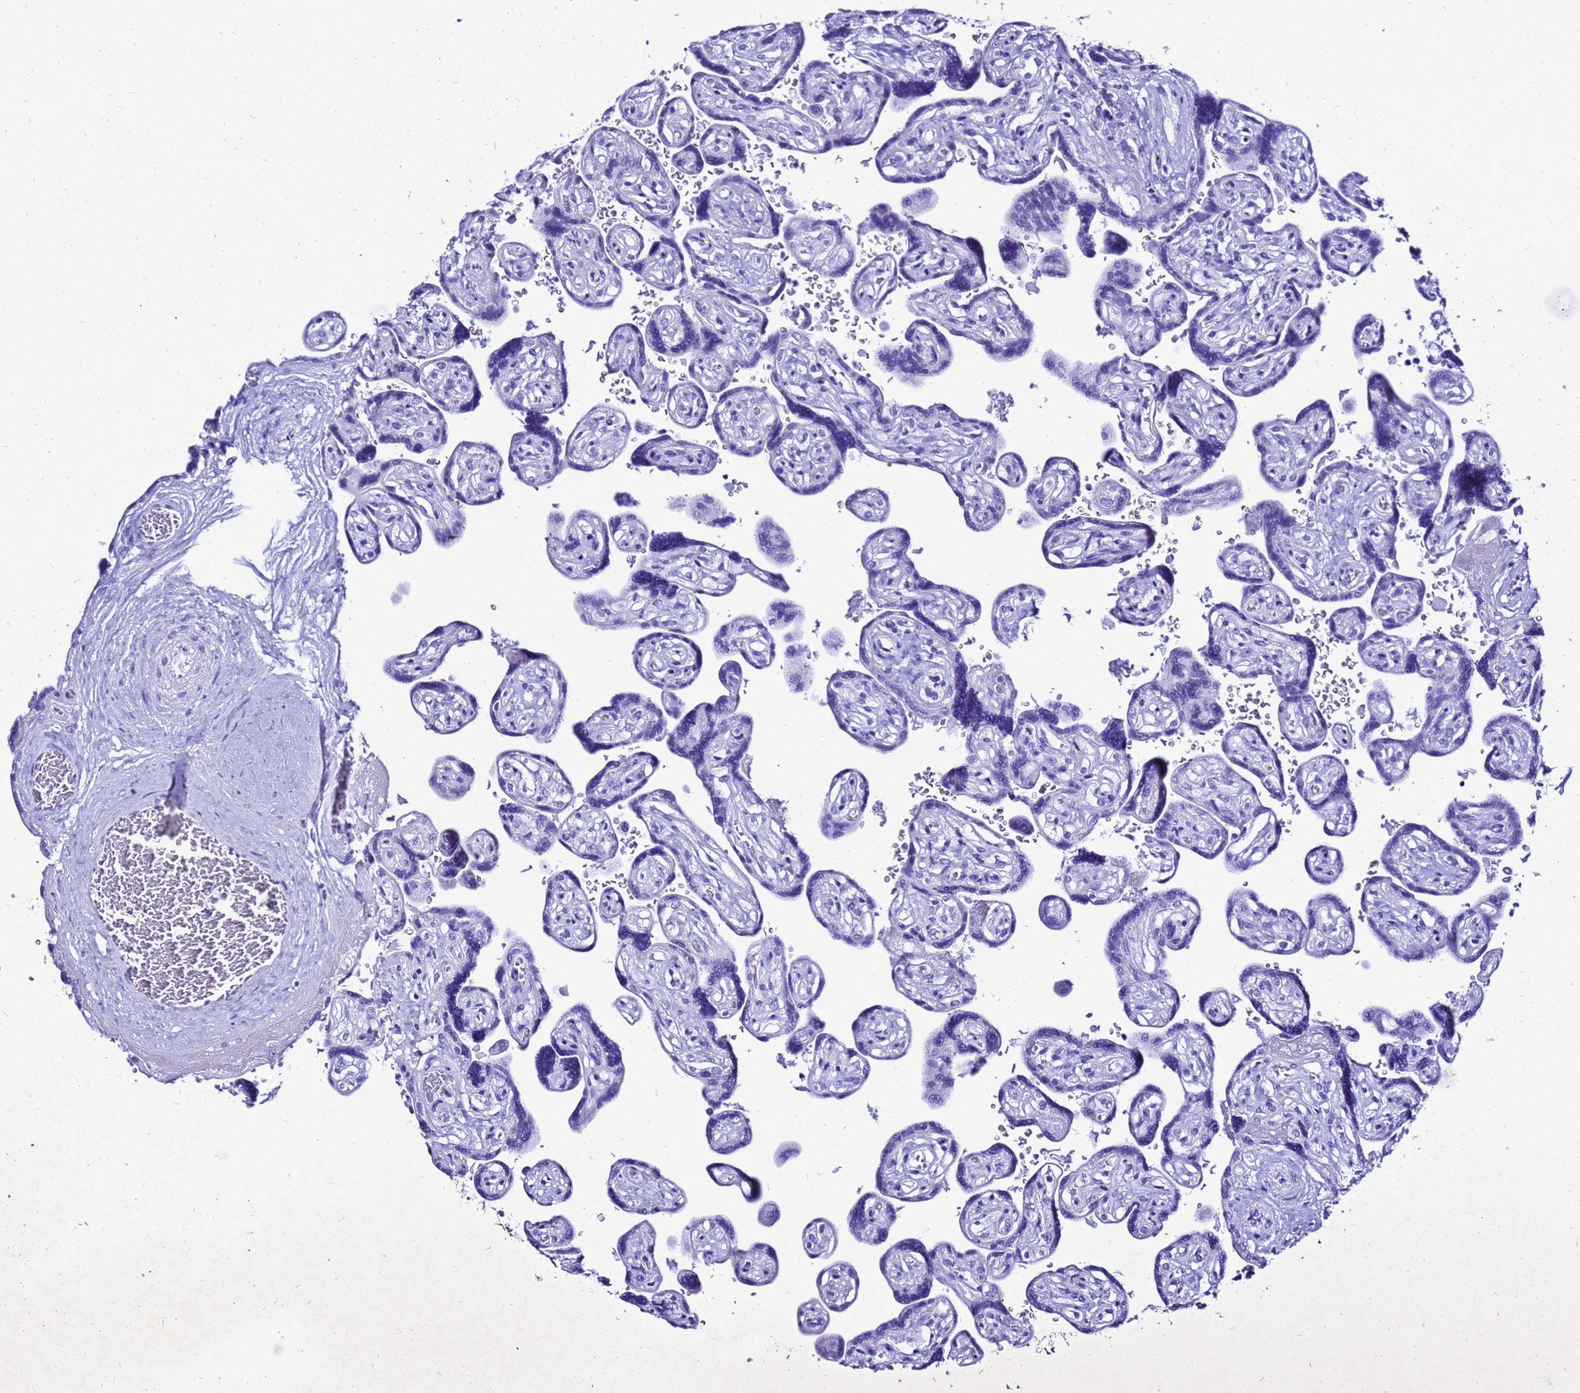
{"staining": {"intensity": "negative", "quantity": "none", "location": "none"}, "tissue": "placenta", "cell_type": "Decidual cells", "image_type": "normal", "snomed": [{"axis": "morphology", "description": "Normal tissue, NOS"}, {"axis": "topography", "description": "Placenta"}], "caption": "Decidual cells are negative for brown protein staining in benign placenta. (Brightfield microscopy of DAB (3,3'-diaminobenzidine) immunohistochemistry (IHC) at high magnification).", "gene": "LIPF", "patient": {"sex": "female", "age": 32}}